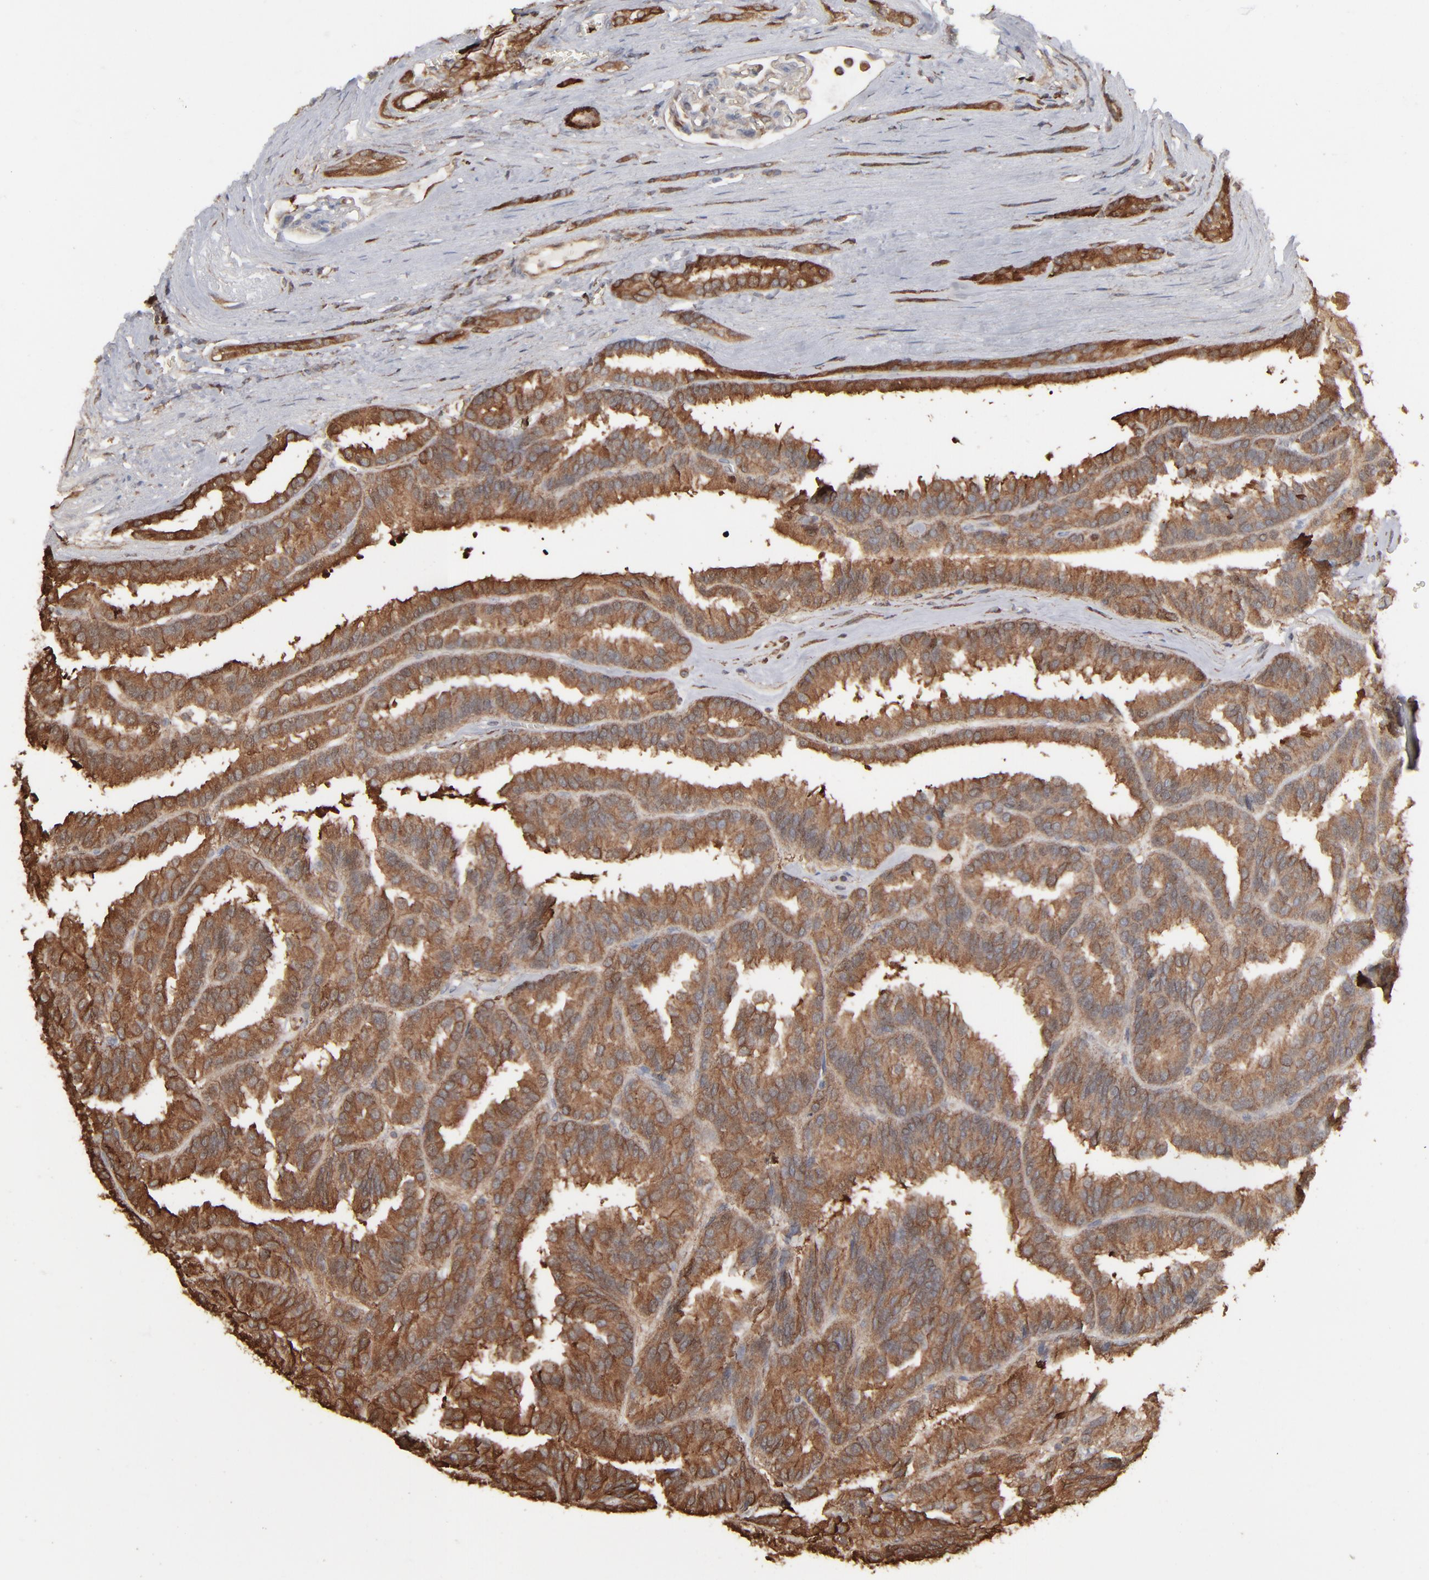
{"staining": {"intensity": "strong", "quantity": ">75%", "location": "cytoplasmic/membranous"}, "tissue": "renal cancer", "cell_type": "Tumor cells", "image_type": "cancer", "snomed": [{"axis": "morphology", "description": "Adenocarcinoma, NOS"}, {"axis": "topography", "description": "Kidney"}], "caption": "The photomicrograph displays staining of renal cancer (adenocarcinoma), revealing strong cytoplasmic/membranous protein expression (brown color) within tumor cells. Using DAB (3,3'-diaminobenzidine) (brown) and hematoxylin (blue) stains, captured at high magnification using brightfield microscopy.", "gene": "NME1-NME2", "patient": {"sex": "male", "age": 46}}